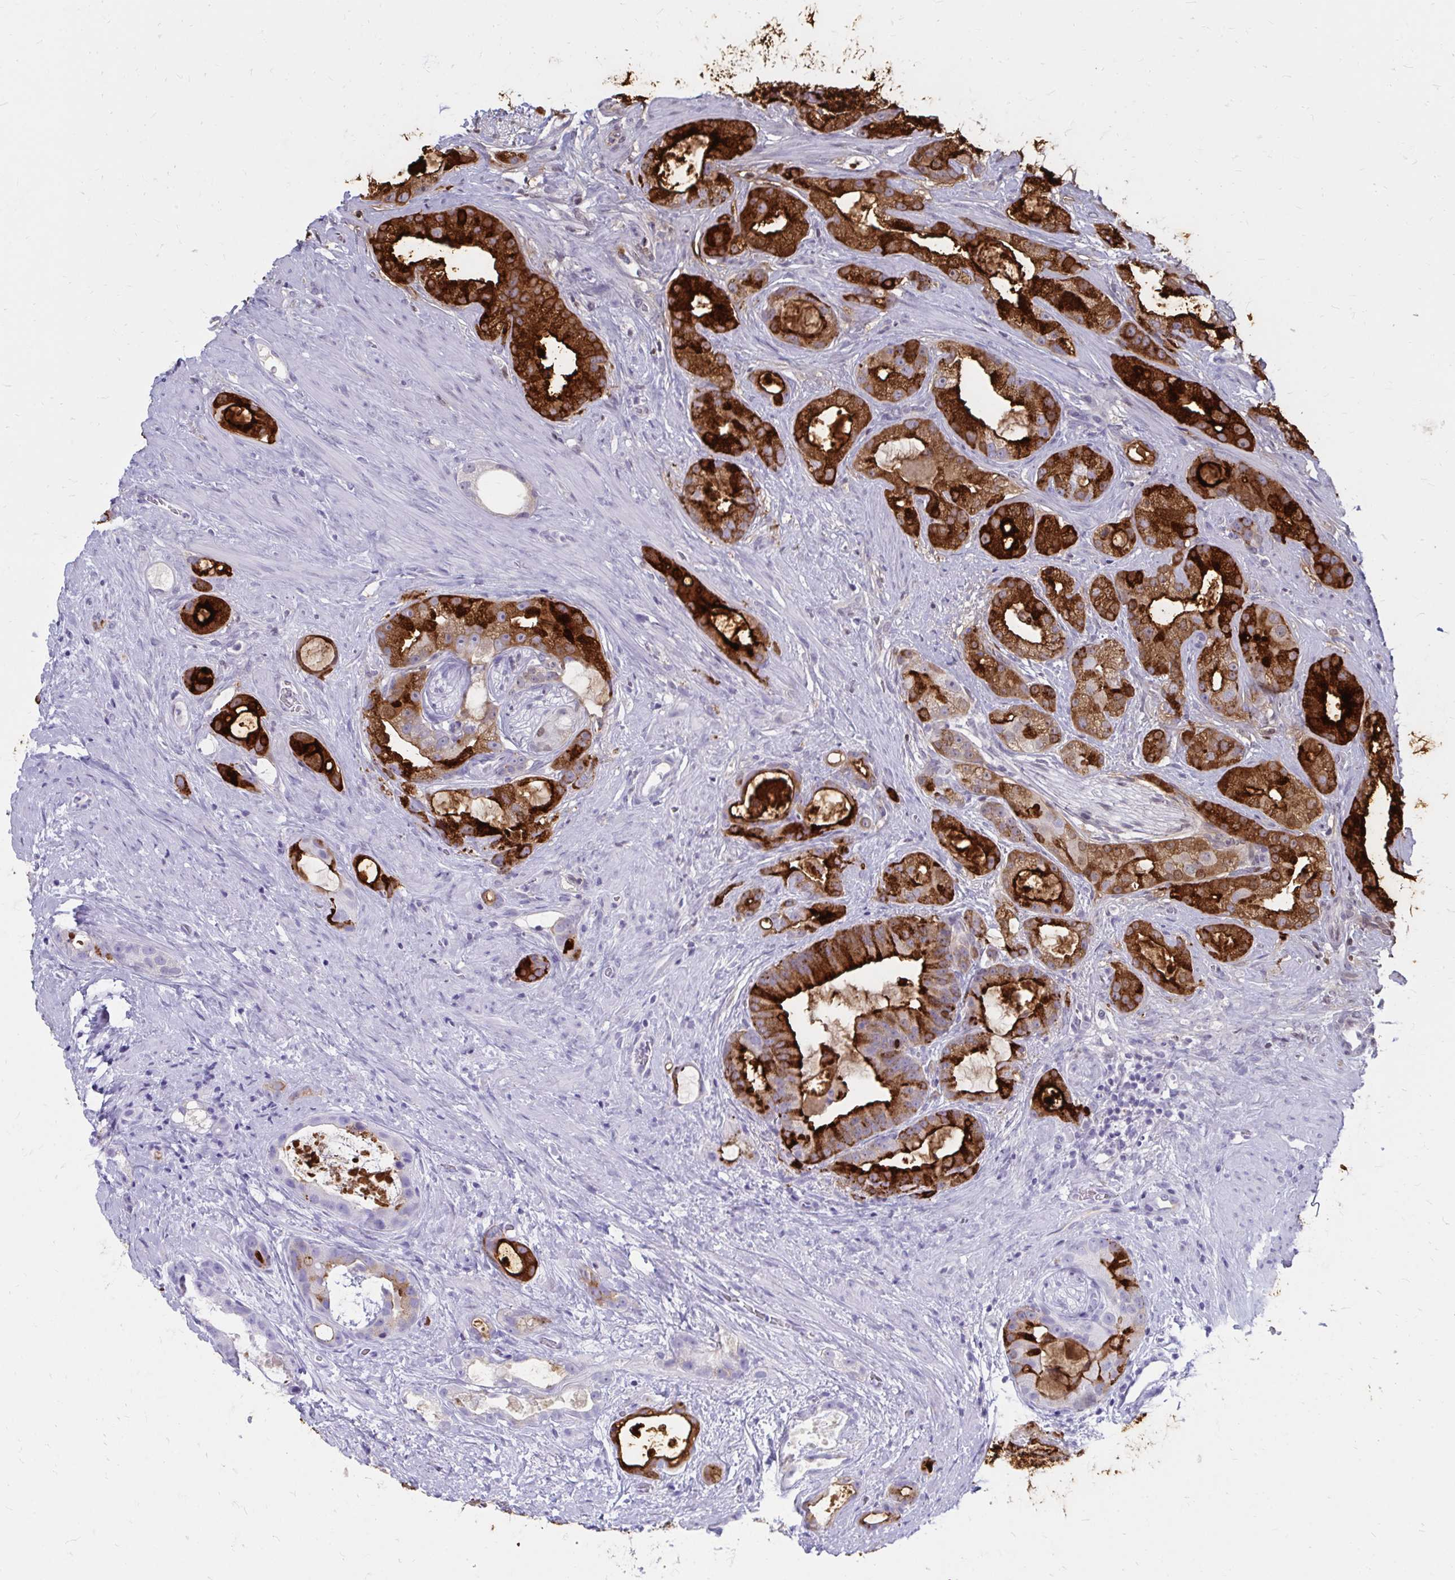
{"staining": {"intensity": "strong", "quantity": "25%-75%", "location": "cytoplasmic/membranous"}, "tissue": "prostate cancer", "cell_type": "Tumor cells", "image_type": "cancer", "snomed": [{"axis": "morphology", "description": "Adenocarcinoma, High grade"}, {"axis": "topography", "description": "Prostate"}], "caption": "Immunohistochemistry (IHC) image of neoplastic tissue: human prostate cancer stained using IHC exhibits high levels of strong protein expression localized specifically in the cytoplasmic/membranous of tumor cells, appearing as a cytoplasmic/membranous brown color.", "gene": "OR10R2", "patient": {"sex": "male", "age": 65}}